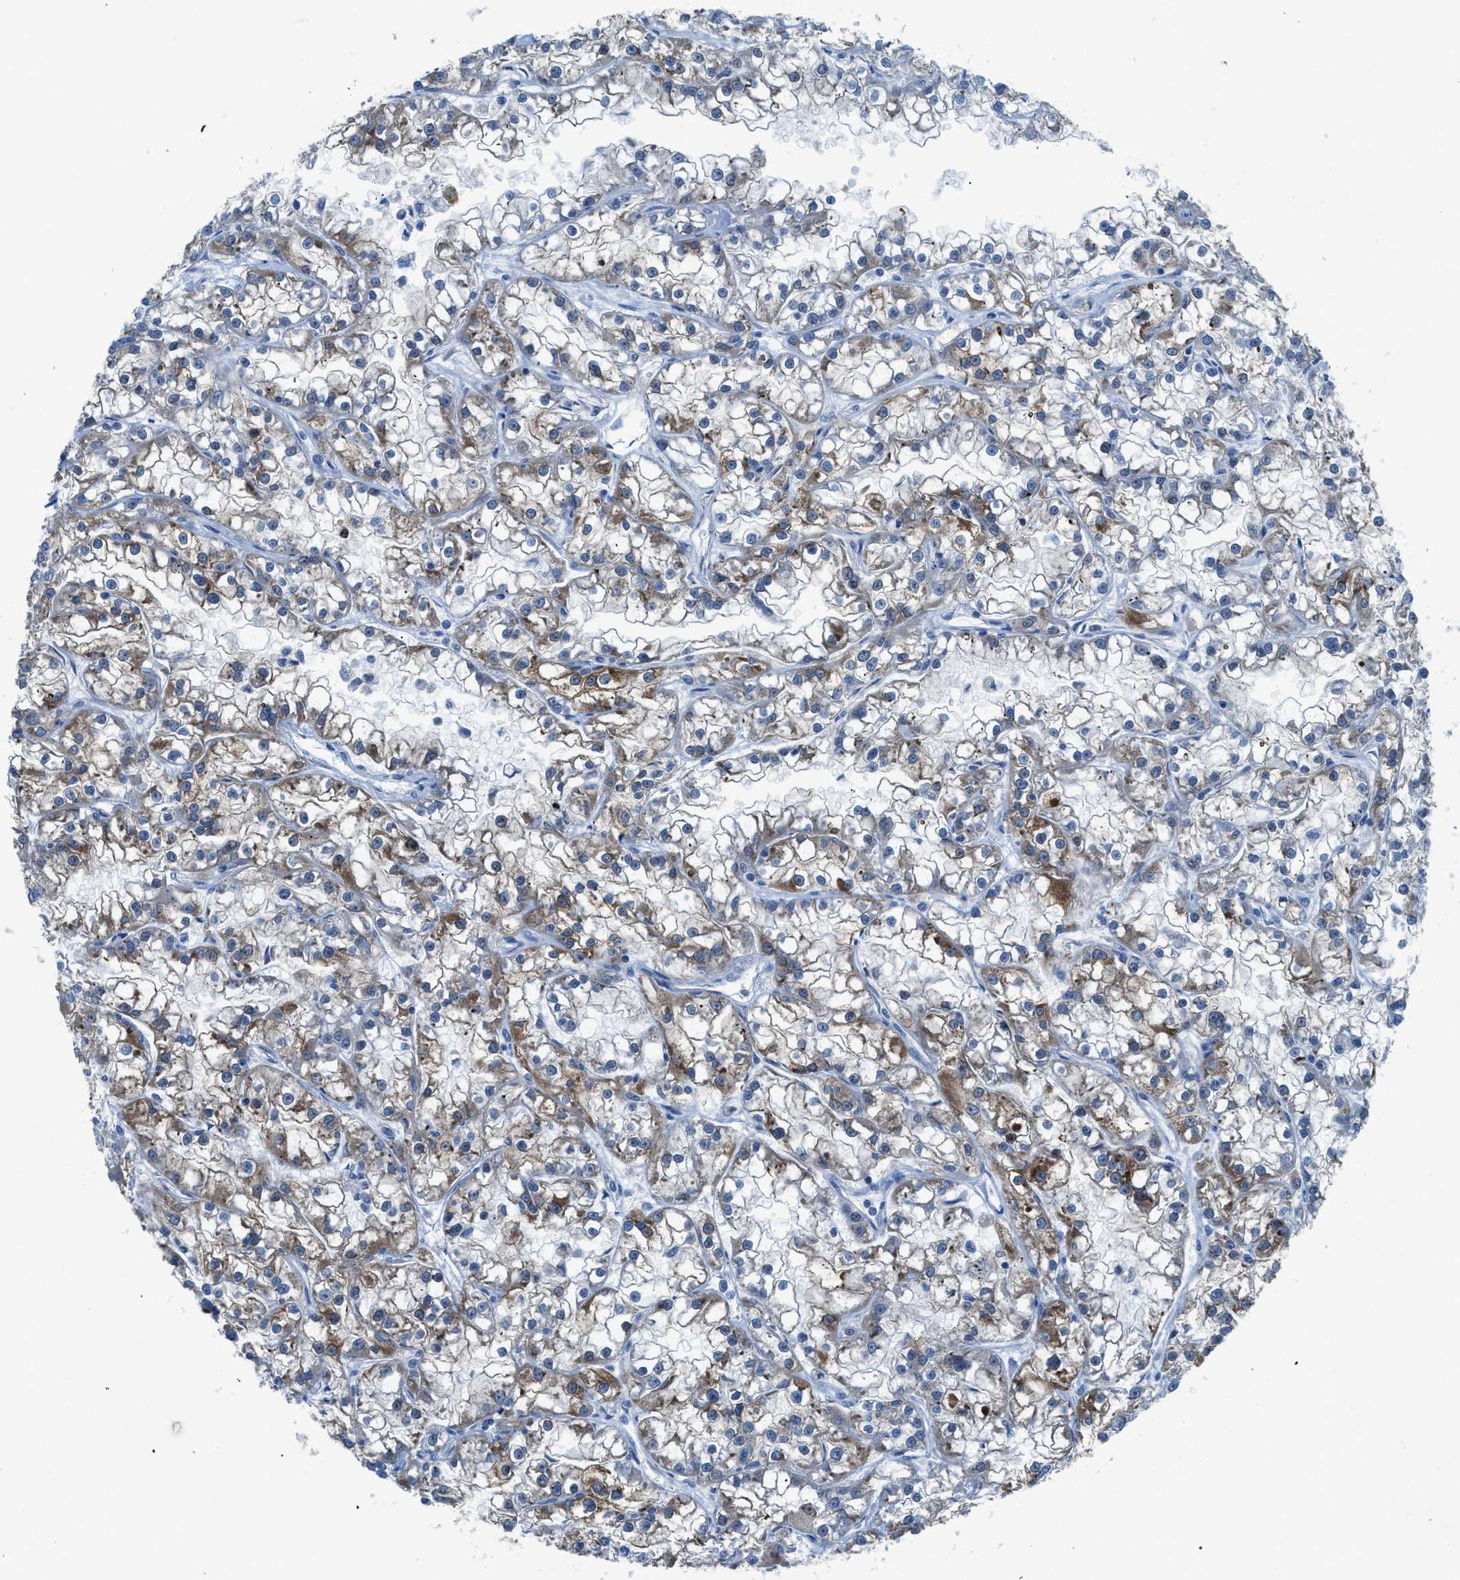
{"staining": {"intensity": "moderate", "quantity": "25%-75%", "location": "cytoplasmic/membranous"}, "tissue": "renal cancer", "cell_type": "Tumor cells", "image_type": "cancer", "snomed": [{"axis": "morphology", "description": "Adenocarcinoma, NOS"}, {"axis": "topography", "description": "Kidney"}], "caption": "Human renal cancer (adenocarcinoma) stained for a protein (brown) shows moderate cytoplasmic/membranous positive expression in approximately 25%-75% of tumor cells.", "gene": "PRKN", "patient": {"sex": "female", "age": 52}}